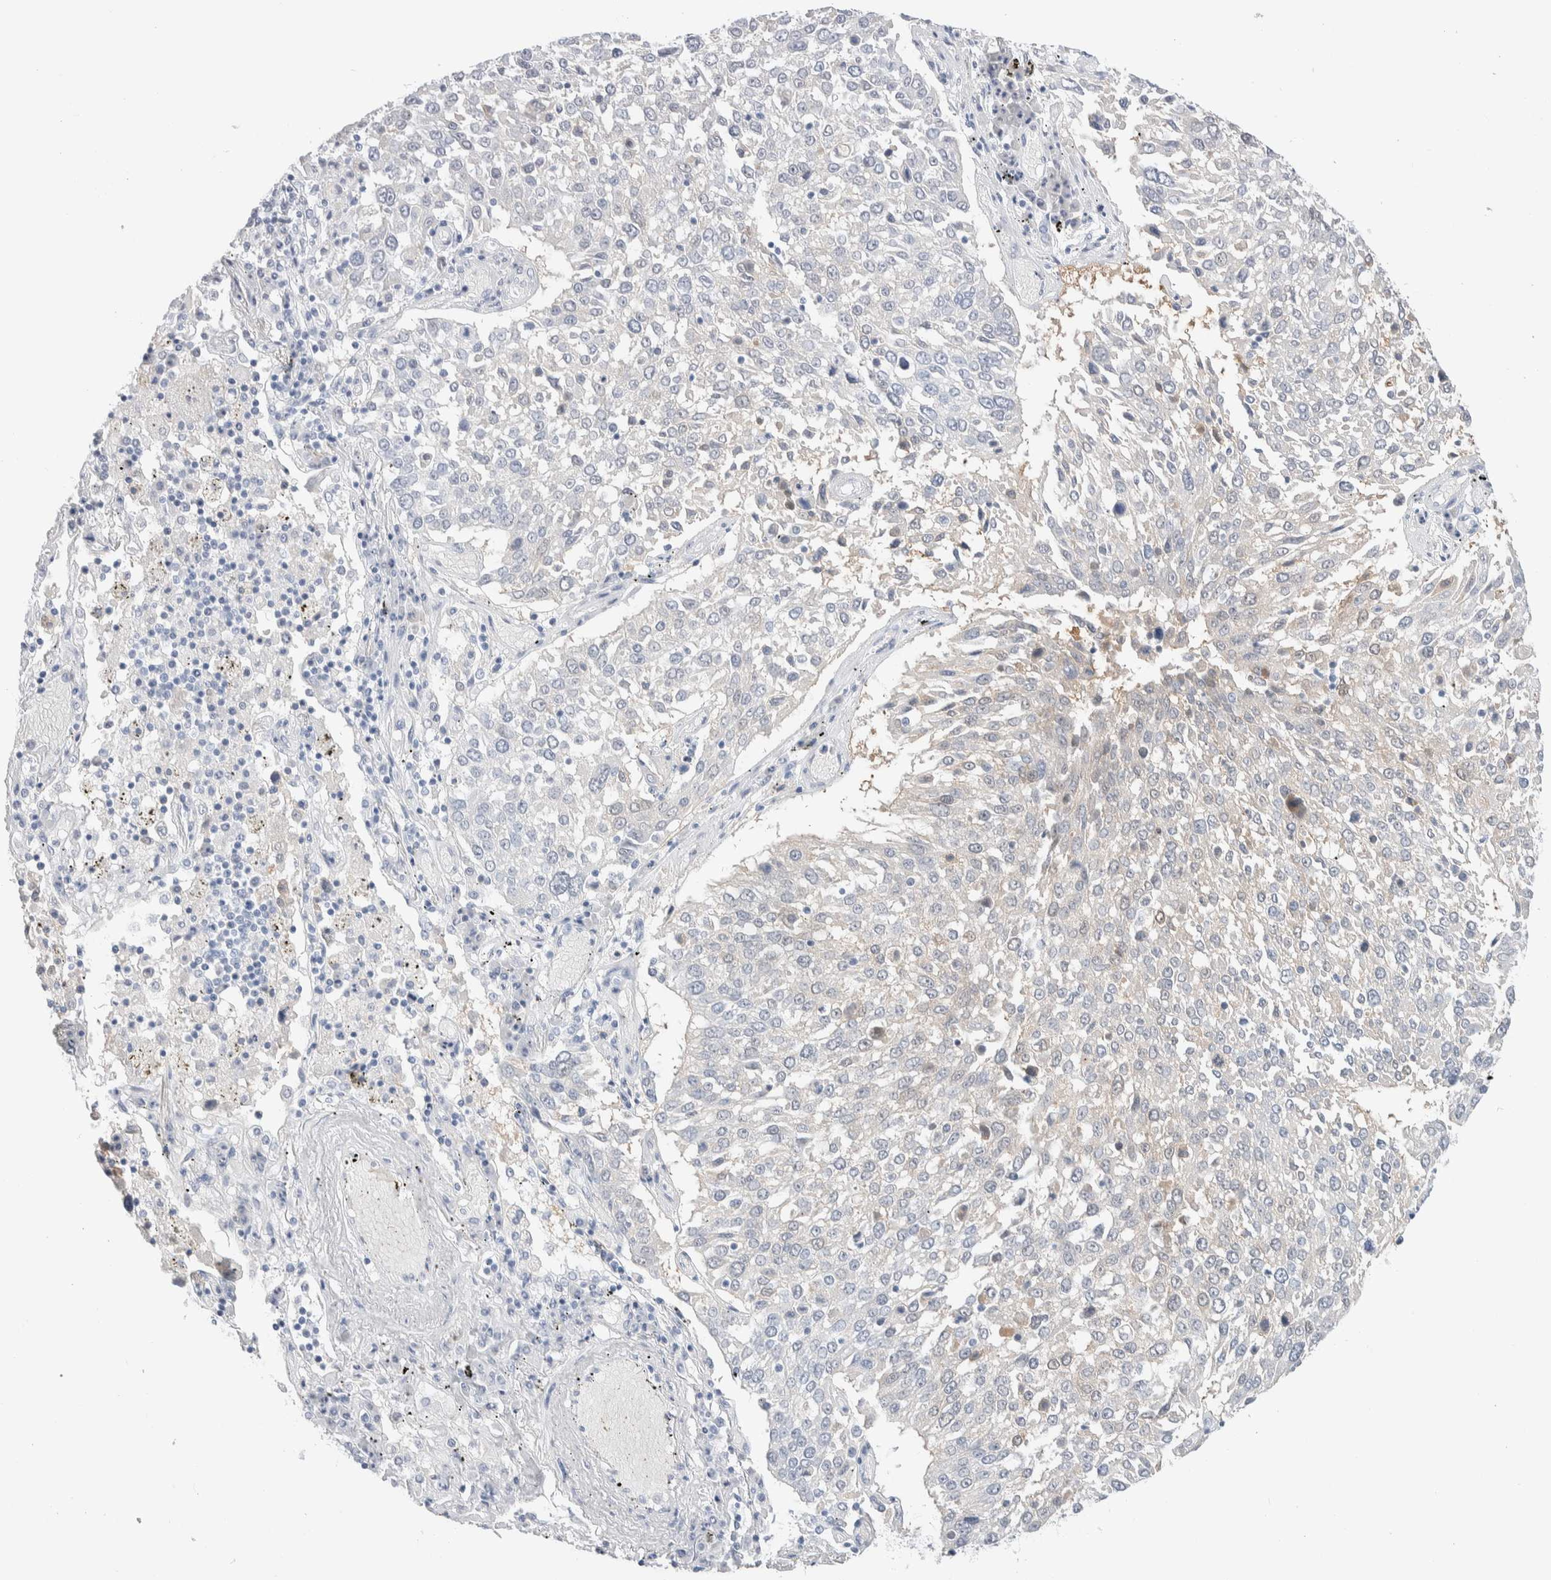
{"staining": {"intensity": "negative", "quantity": "none", "location": "none"}, "tissue": "lung cancer", "cell_type": "Tumor cells", "image_type": "cancer", "snomed": [{"axis": "morphology", "description": "Squamous cell carcinoma, NOS"}, {"axis": "topography", "description": "Lung"}], "caption": "Immunohistochemical staining of human lung cancer displays no significant expression in tumor cells. (DAB (3,3'-diaminobenzidine) IHC, high magnification).", "gene": "GDA", "patient": {"sex": "male", "age": 65}}